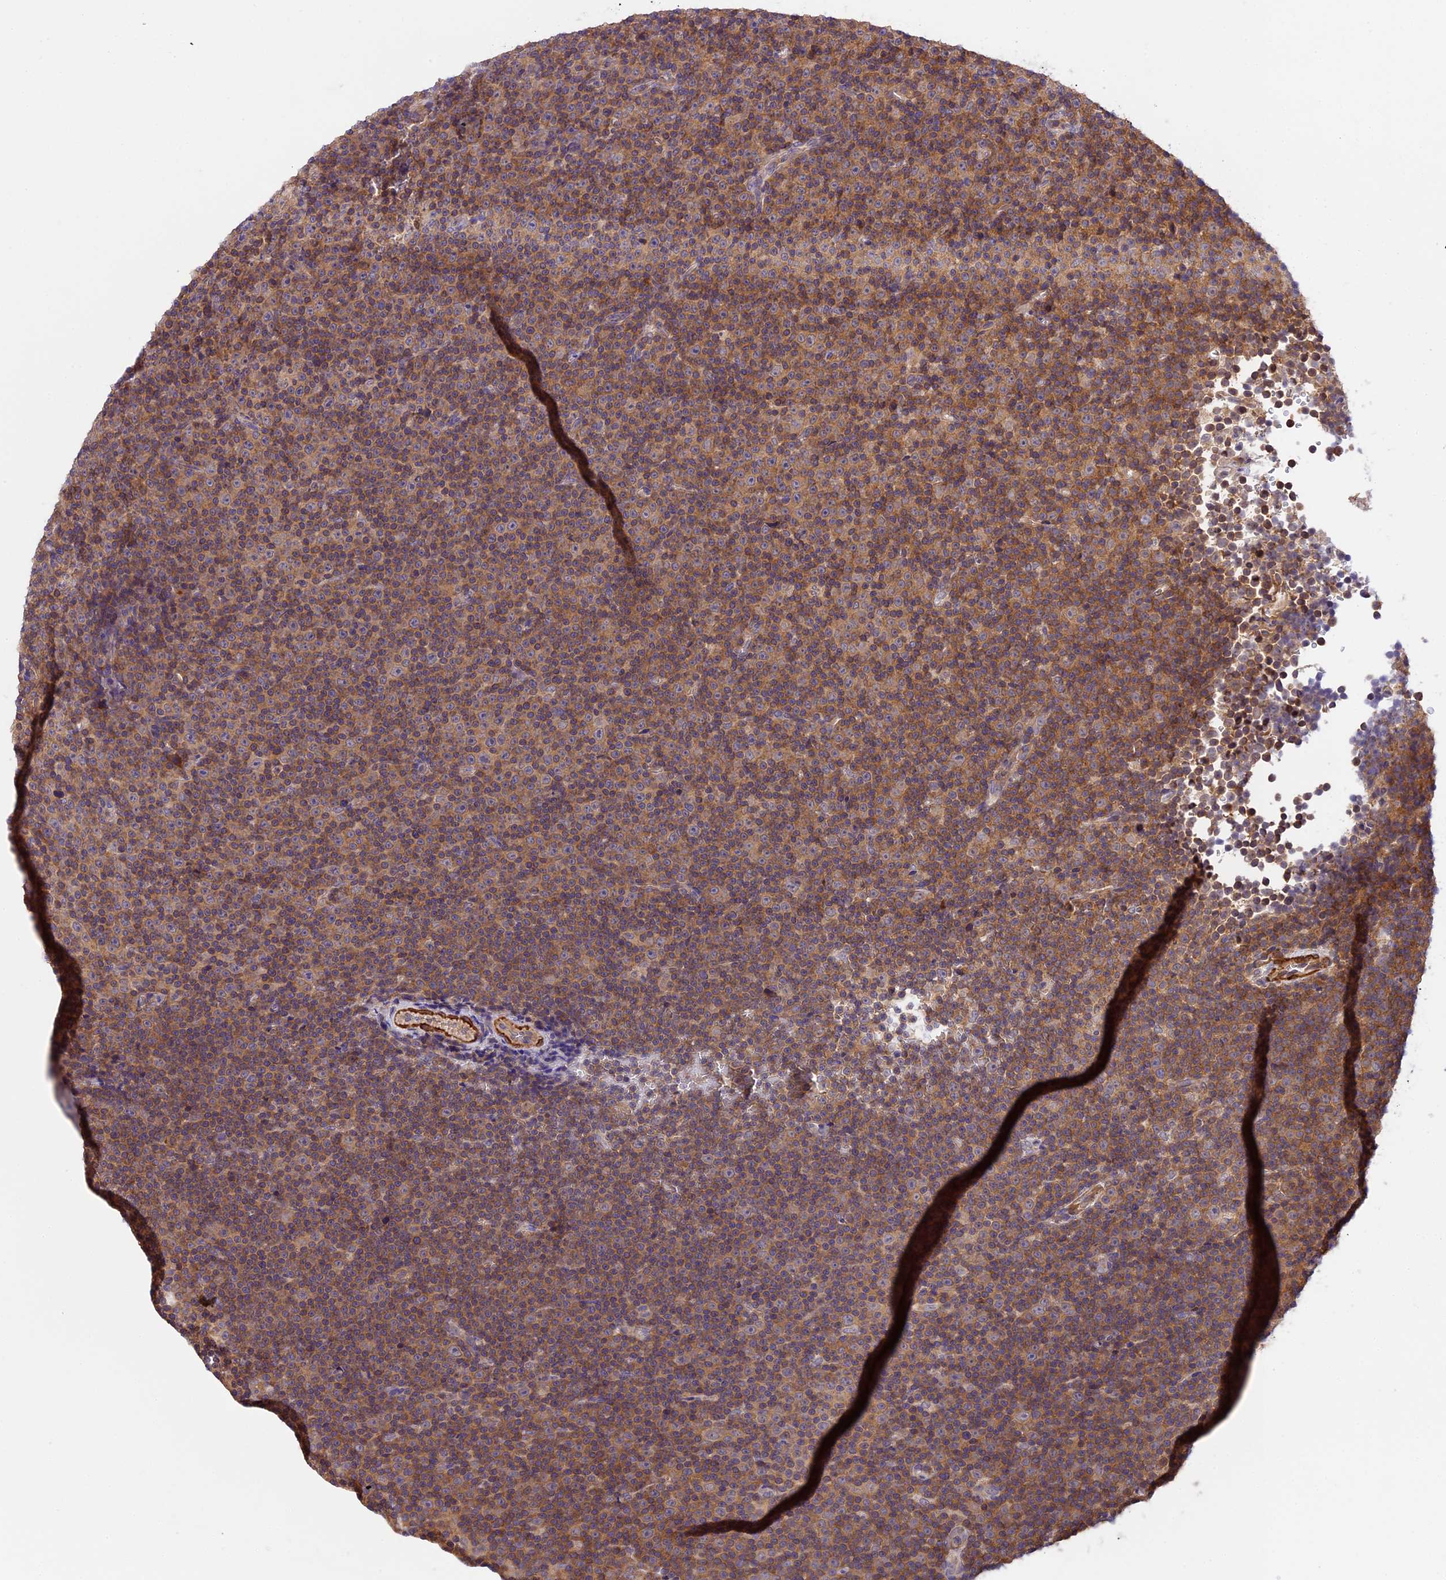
{"staining": {"intensity": "moderate", "quantity": ">75%", "location": "cytoplasmic/membranous"}, "tissue": "lymphoma", "cell_type": "Tumor cells", "image_type": "cancer", "snomed": [{"axis": "morphology", "description": "Malignant lymphoma, non-Hodgkin's type, Low grade"}, {"axis": "topography", "description": "Lymph node"}], "caption": "Immunohistochemistry photomicrograph of lymphoma stained for a protein (brown), which shows medium levels of moderate cytoplasmic/membranous expression in about >75% of tumor cells.", "gene": "TBC1D1", "patient": {"sex": "female", "age": 67}}